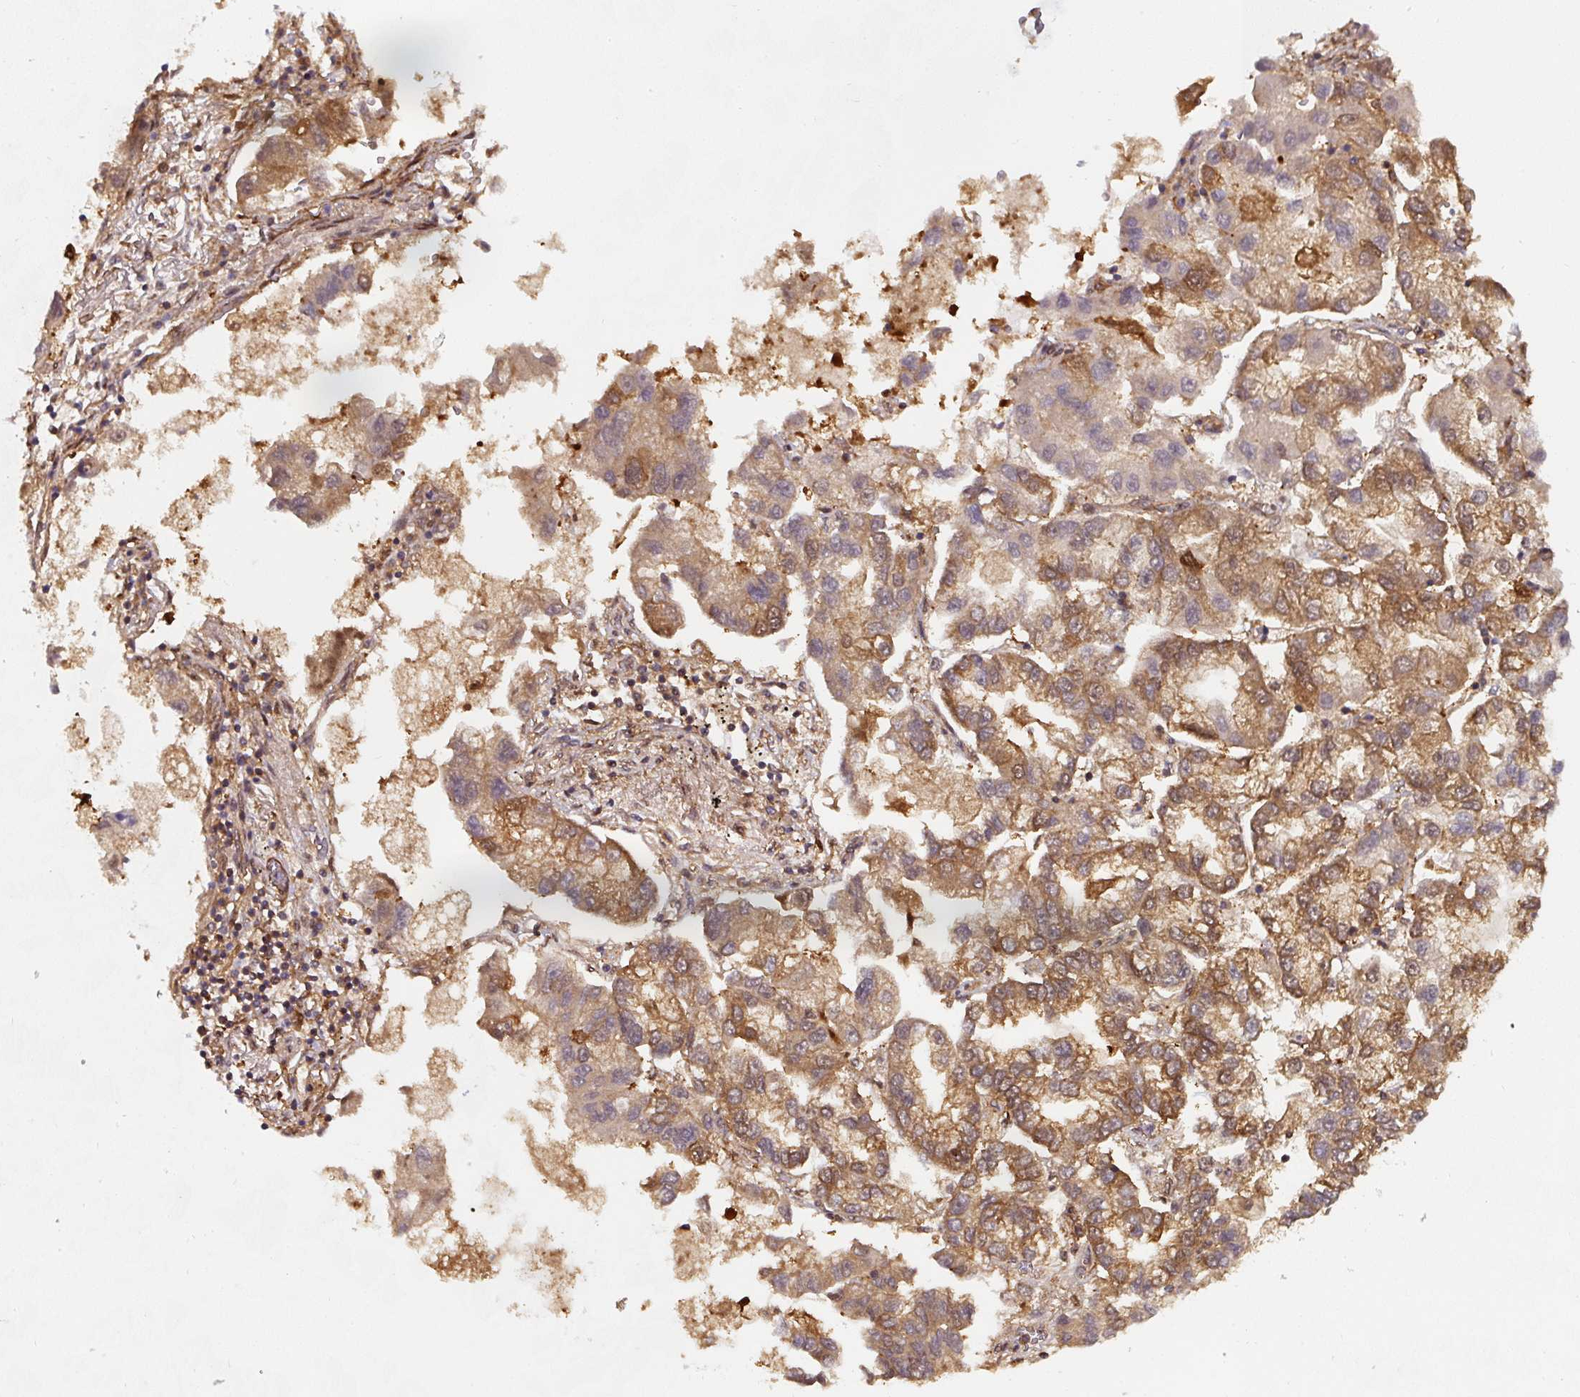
{"staining": {"intensity": "moderate", "quantity": ">75%", "location": "cytoplasmic/membranous"}, "tissue": "lung cancer", "cell_type": "Tumor cells", "image_type": "cancer", "snomed": [{"axis": "morphology", "description": "Adenocarcinoma, NOS"}, {"axis": "topography", "description": "Lung"}], "caption": "The immunohistochemical stain labels moderate cytoplasmic/membranous positivity in tumor cells of lung cancer (adenocarcinoma) tissue. (brown staining indicates protein expression, while blue staining denotes nuclei).", "gene": "ST13", "patient": {"sex": "female", "age": 54}}